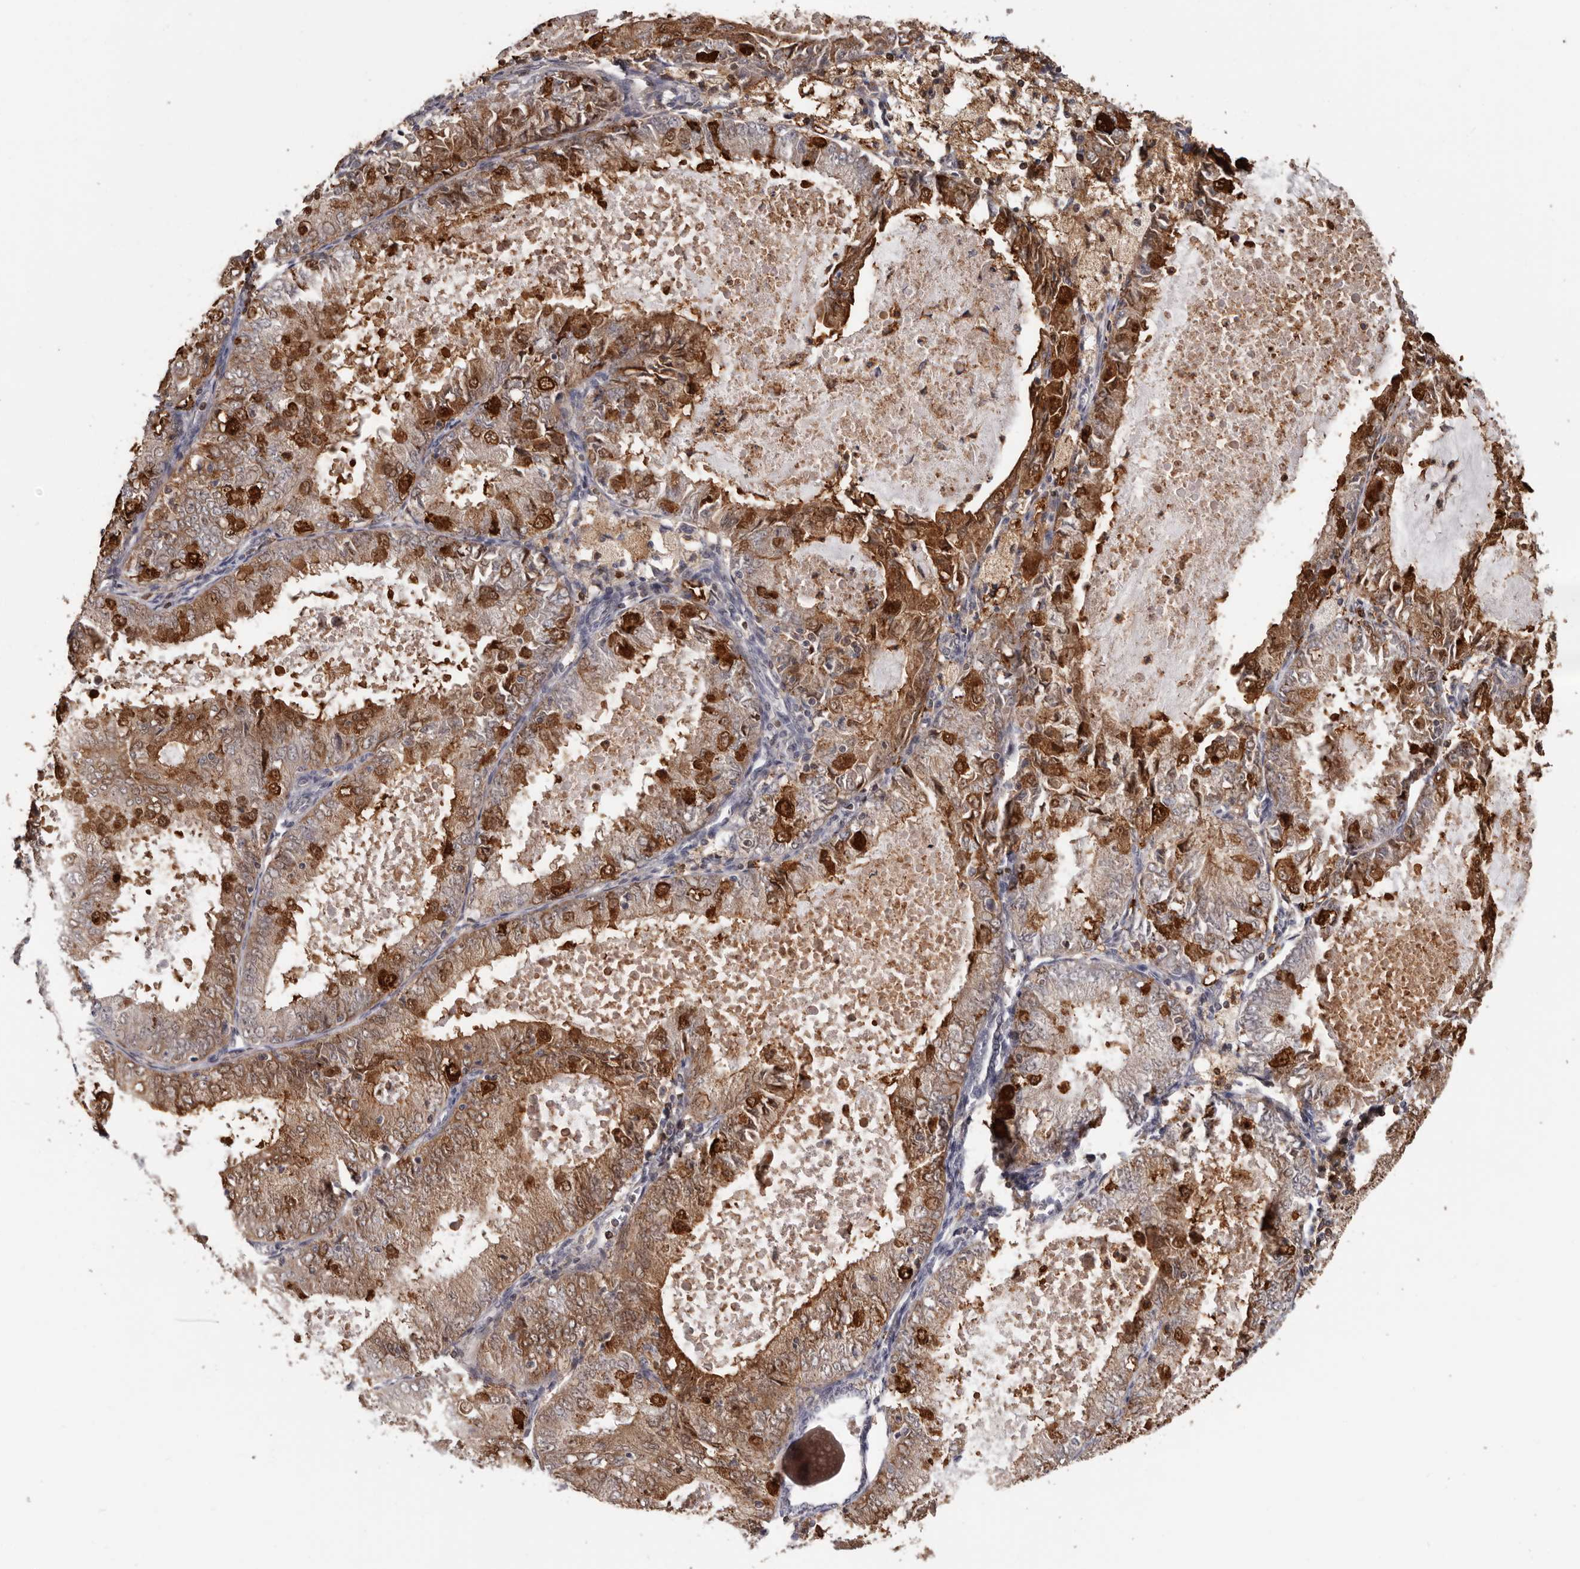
{"staining": {"intensity": "strong", "quantity": "25%-75%", "location": "cytoplasmic/membranous,nuclear"}, "tissue": "endometrial cancer", "cell_type": "Tumor cells", "image_type": "cancer", "snomed": [{"axis": "morphology", "description": "Adenocarcinoma, NOS"}, {"axis": "topography", "description": "Endometrium"}], "caption": "A brown stain labels strong cytoplasmic/membranous and nuclear expression of a protein in endometrial cancer (adenocarcinoma) tumor cells.", "gene": "PRR12", "patient": {"sex": "female", "age": 57}}